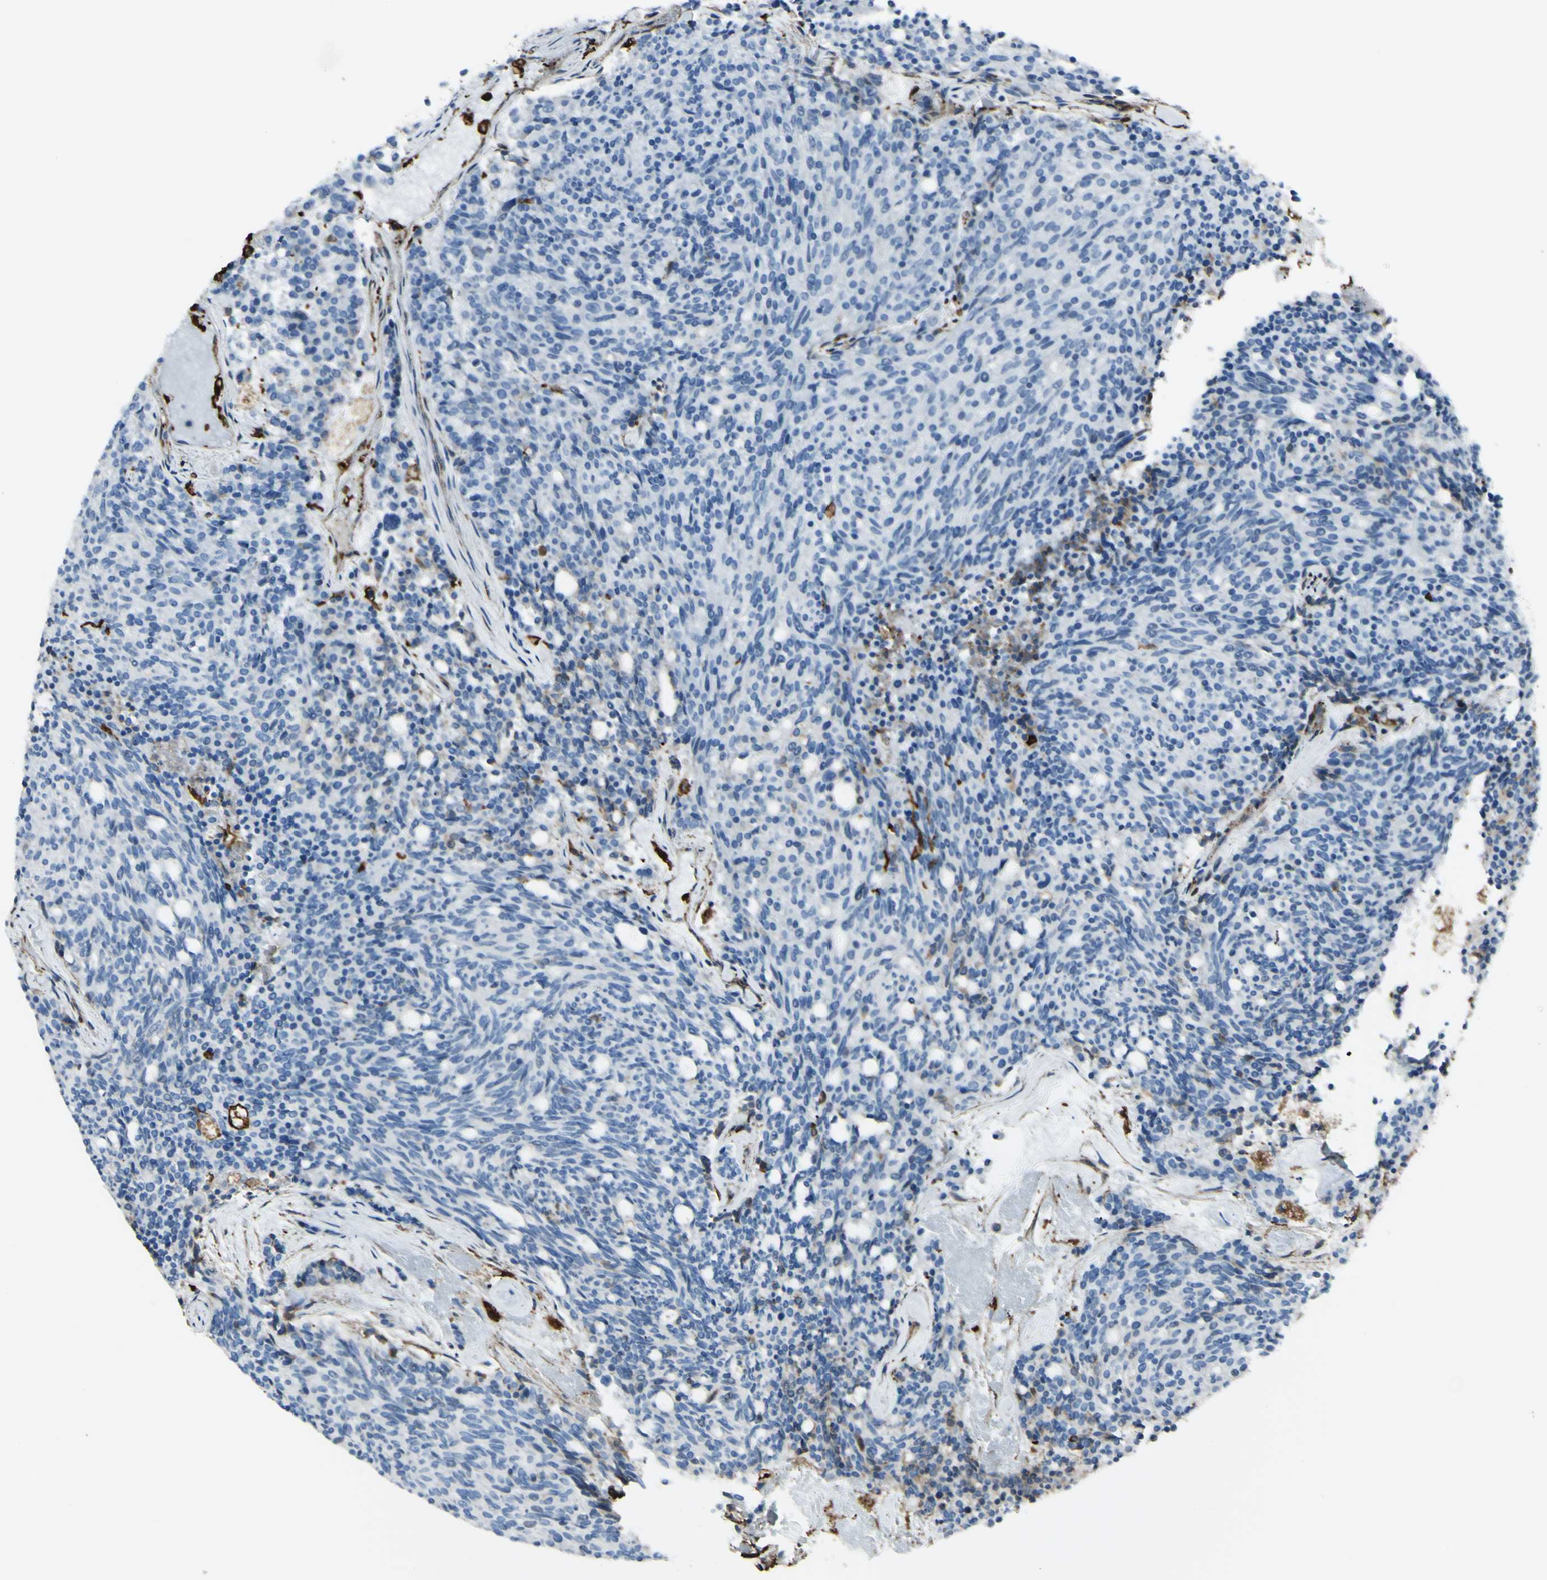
{"staining": {"intensity": "negative", "quantity": "none", "location": "none"}, "tissue": "carcinoid", "cell_type": "Tumor cells", "image_type": "cancer", "snomed": [{"axis": "morphology", "description": "Carcinoid, malignant, NOS"}, {"axis": "topography", "description": "Pancreas"}], "caption": "A high-resolution histopathology image shows IHC staining of carcinoid, which demonstrates no significant expression in tumor cells.", "gene": "GSN", "patient": {"sex": "female", "age": 54}}